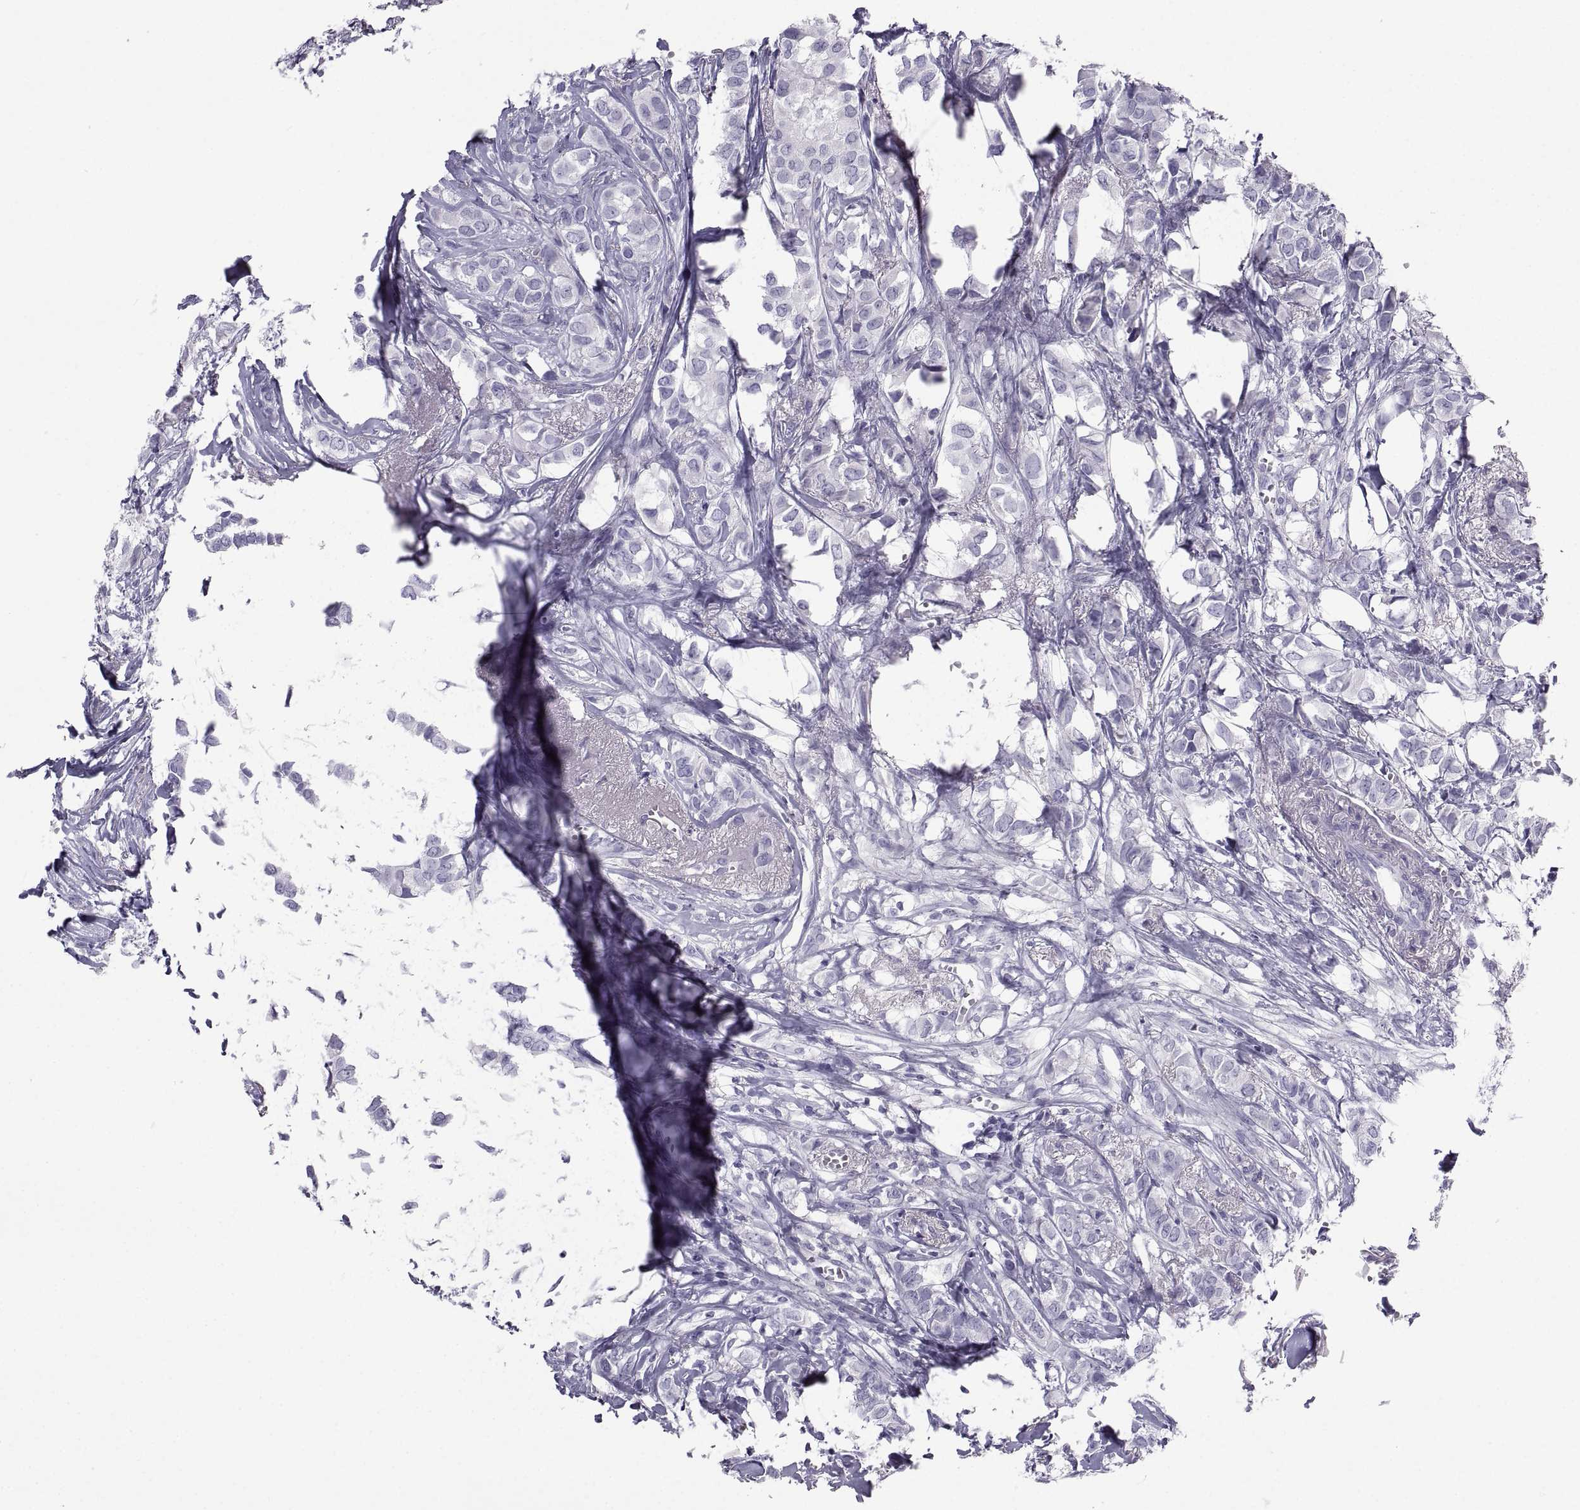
{"staining": {"intensity": "negative", "quantity": "none", "location": "none"}, "tissue": "breast cancer", "cell_type": "Tumor cells", "image_type": "cancer", "snomed": [{"axis": "morphology", "description": "Duct carcinoma"}, {"axis": "topography", "description": "Breast"}], "caption": "Breast infiltrating ductal carcinoma stained for a protein using immunohistochemistry displays no positivity tumor cells.", "gene": "PCSK1N", "patient": {"sex": "female", "age": 85}}